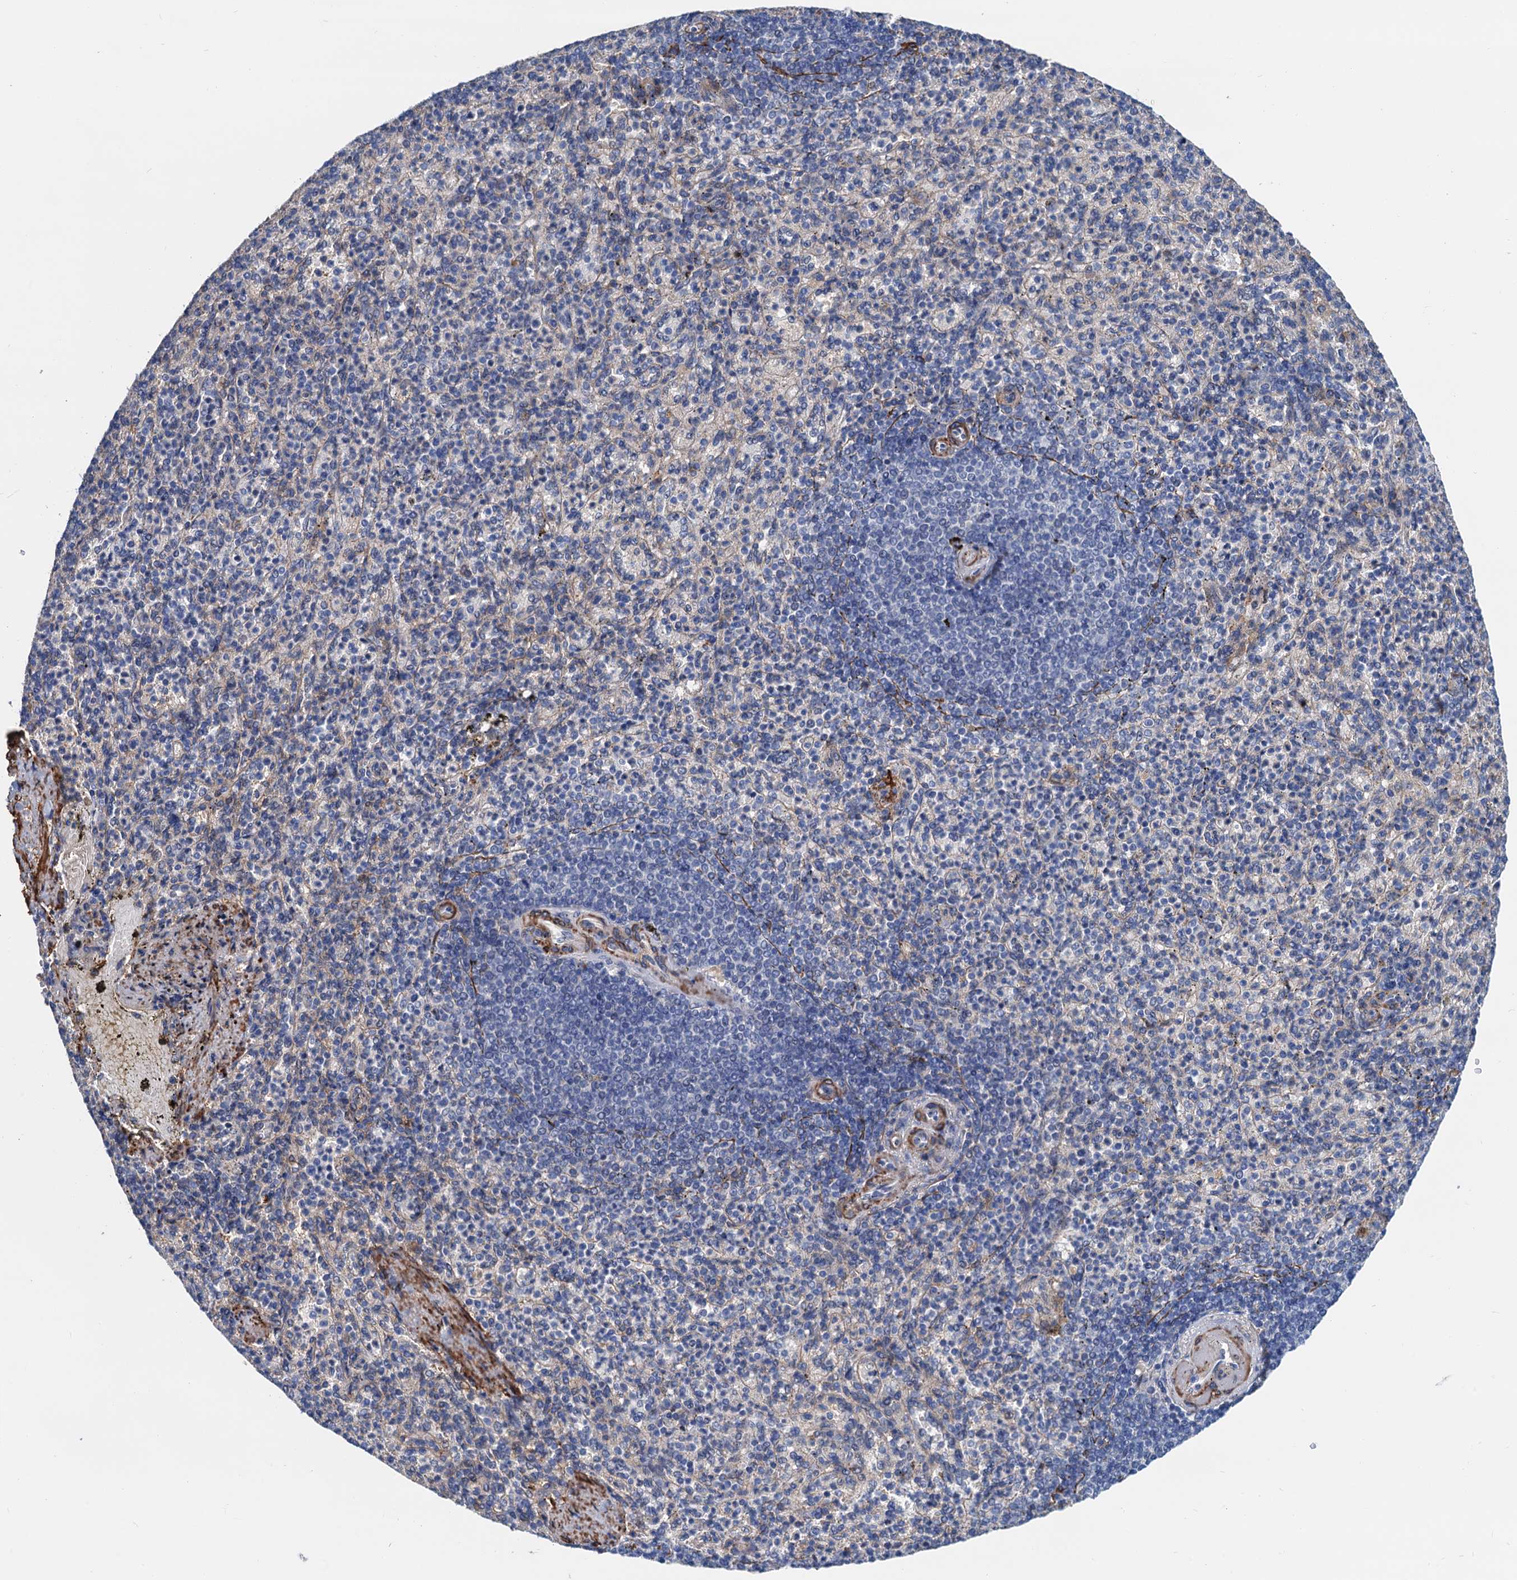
{"staining": {"intensity": "moderate", "quantity": "<25%", "location": "cytoplasmic/membranous"}, "tissue": "spleen", "cell_type": "Cells in red pulp", "image_type": "normal", "snomed": [{"axis": "morphology", "description": "Normal tissue, NOS"}, {"axis": "topography", "description": "Spleen"}], "caption": "This is an image of IHC staining of unremarkable spleen, which shows moderate staining in the cytoplasmic/membranous of cells in red pulp.", "gene": "CSTPP1", "patient": {"sex": "female", "age": 74}}